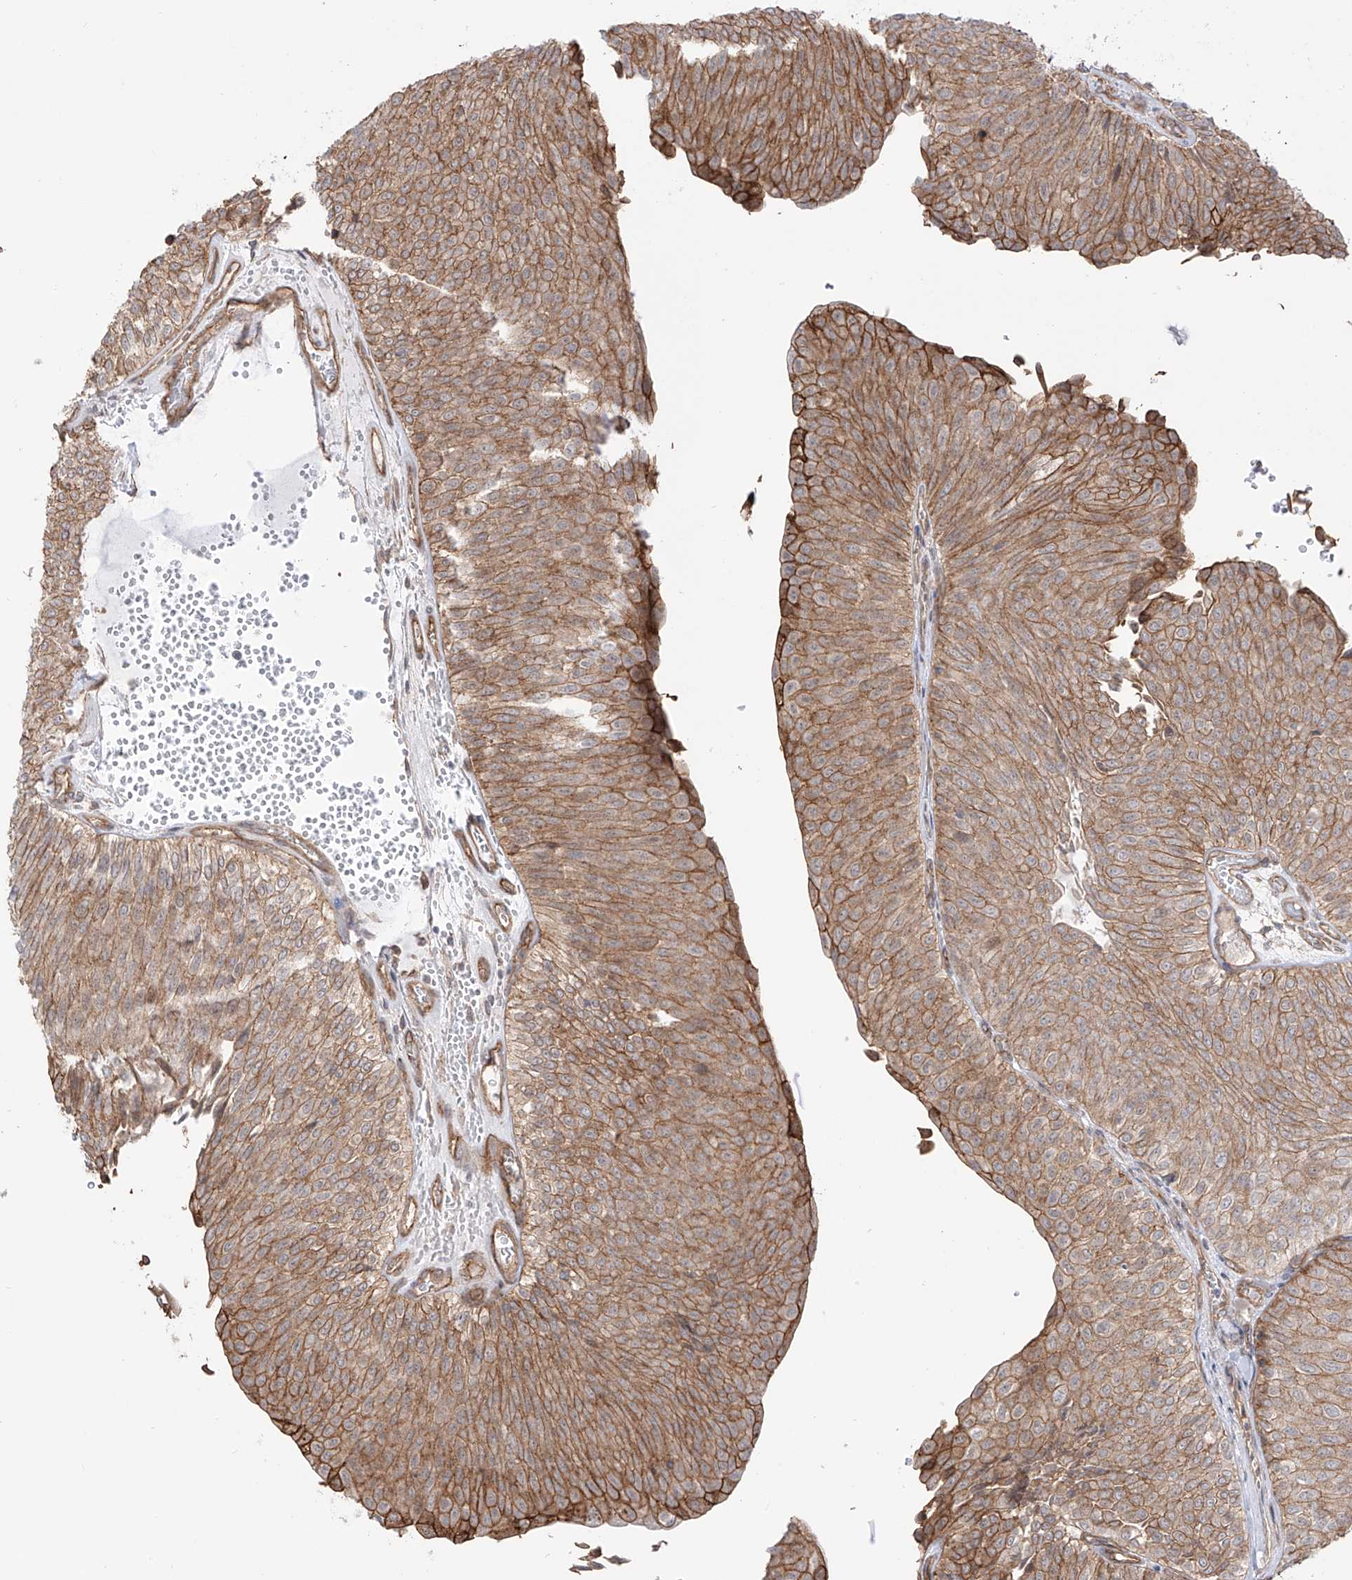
{"staining": {"intensity": "moderate", "quantity": ">75%", "location": "cytoplasmic/membranous"}, "tissue": "urothelial cancer", "cell_type": "Tumor cells", "image_type": "cancer", "snomed": [{"axis": "morphology", "description": "Urothelial carcinoma, Low grade"}, {"axis": "topography", "description": "Urinary bladder"}], "caption": "This image demonstrates immunohistochemistry (IHC) staining of human urothelial cancer, with medium moderate cytoplasmic/membranous positivity in about >75% of tumor cells.", "gene": "ZNF180", "patient": {"sex": "male", "age": 78}}